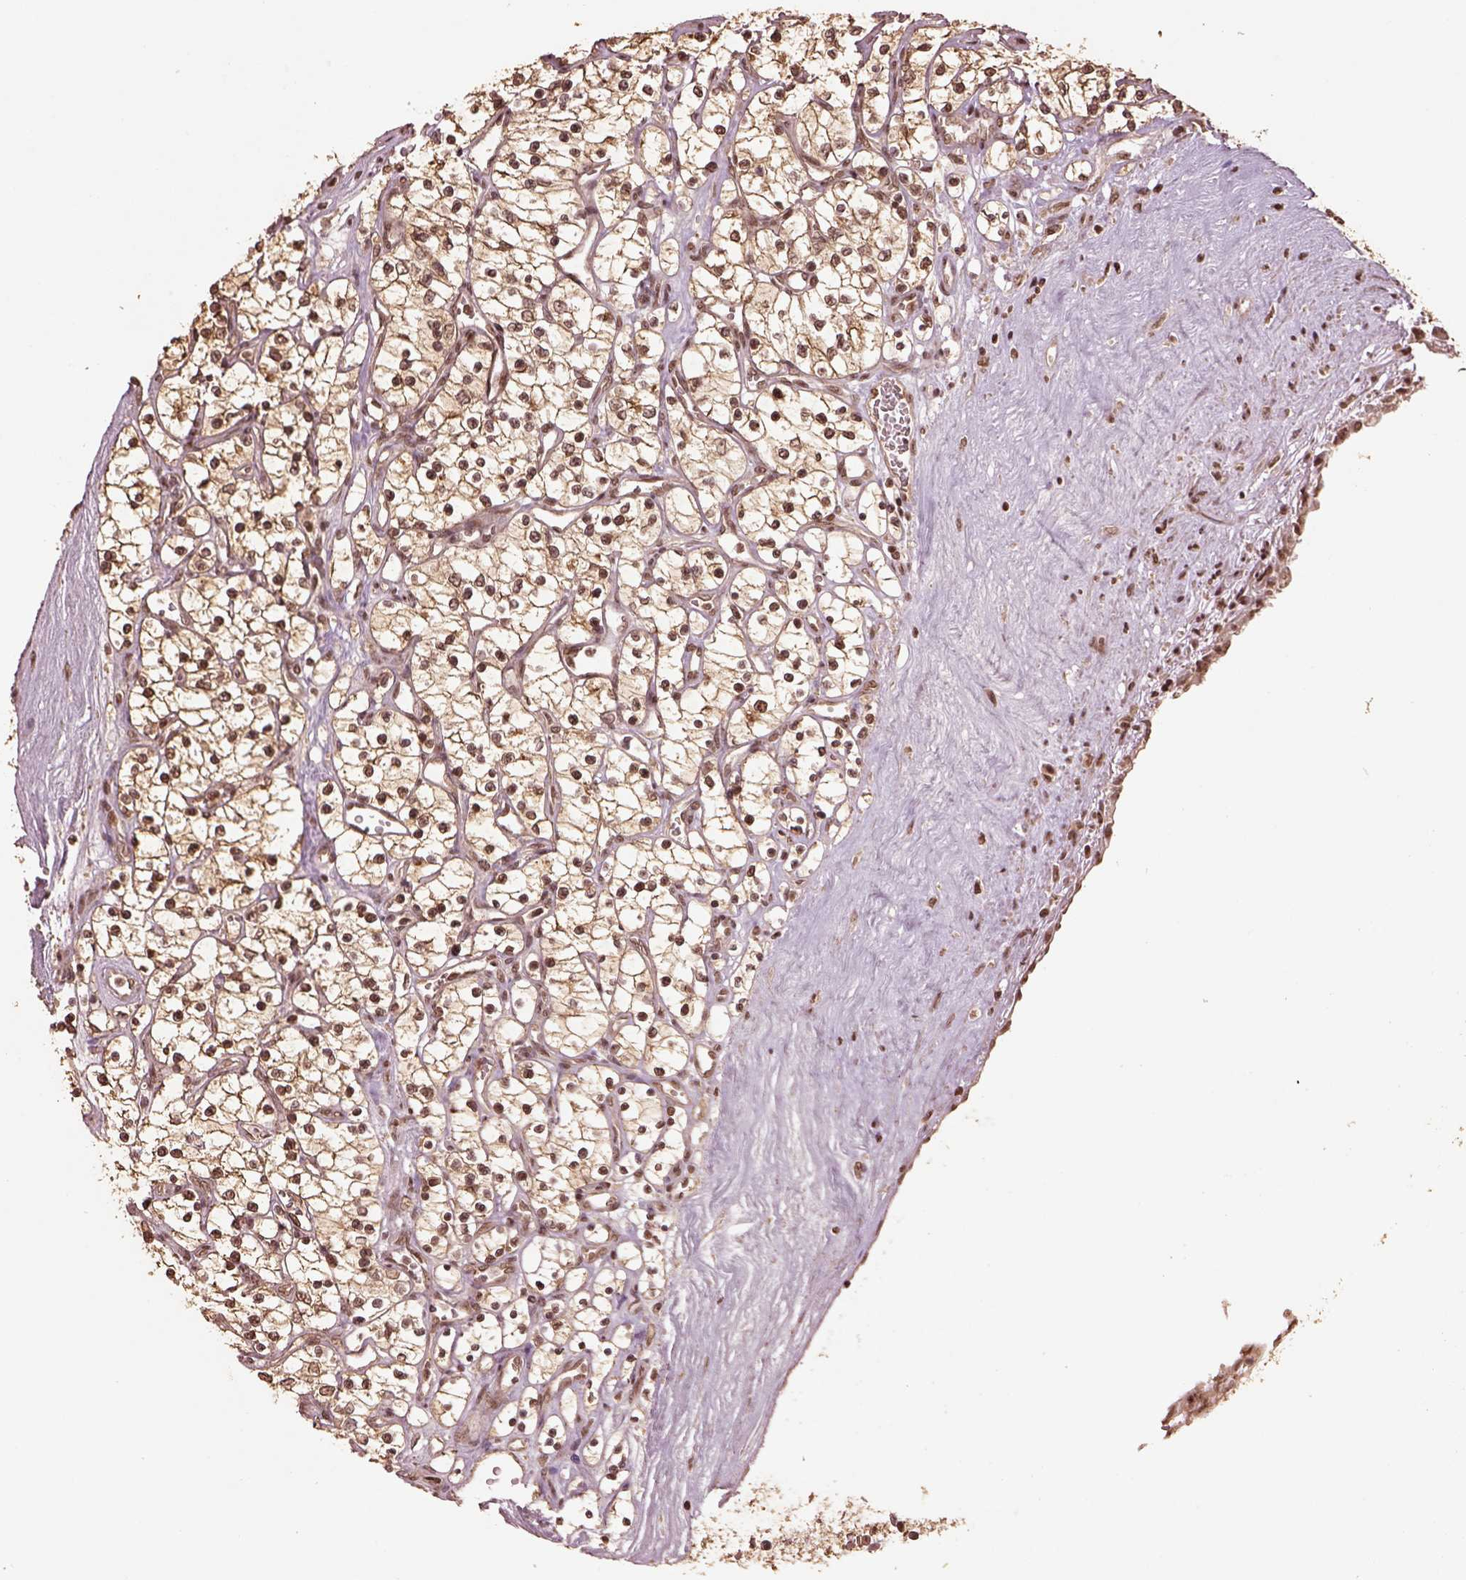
{"staining": {"intensity": "strong", "quantity": ">75%", "location": "nuclear"}, "tissue": "renal cancer", "cell_type": "Tumor cells", "image_type": "cancer", "snomed": [{"axis": "morphology", "description": "Adenocarcinoma, NOS"}, {"axis": "topography", "description": "Kidney"}], "caption": "Human renal cancer (adenocarcinoma) stained with a protein marker exhibits strong staining in tumor cells.", "gene": "BRD9", "patient": {"sex": "female", "age": 69}}